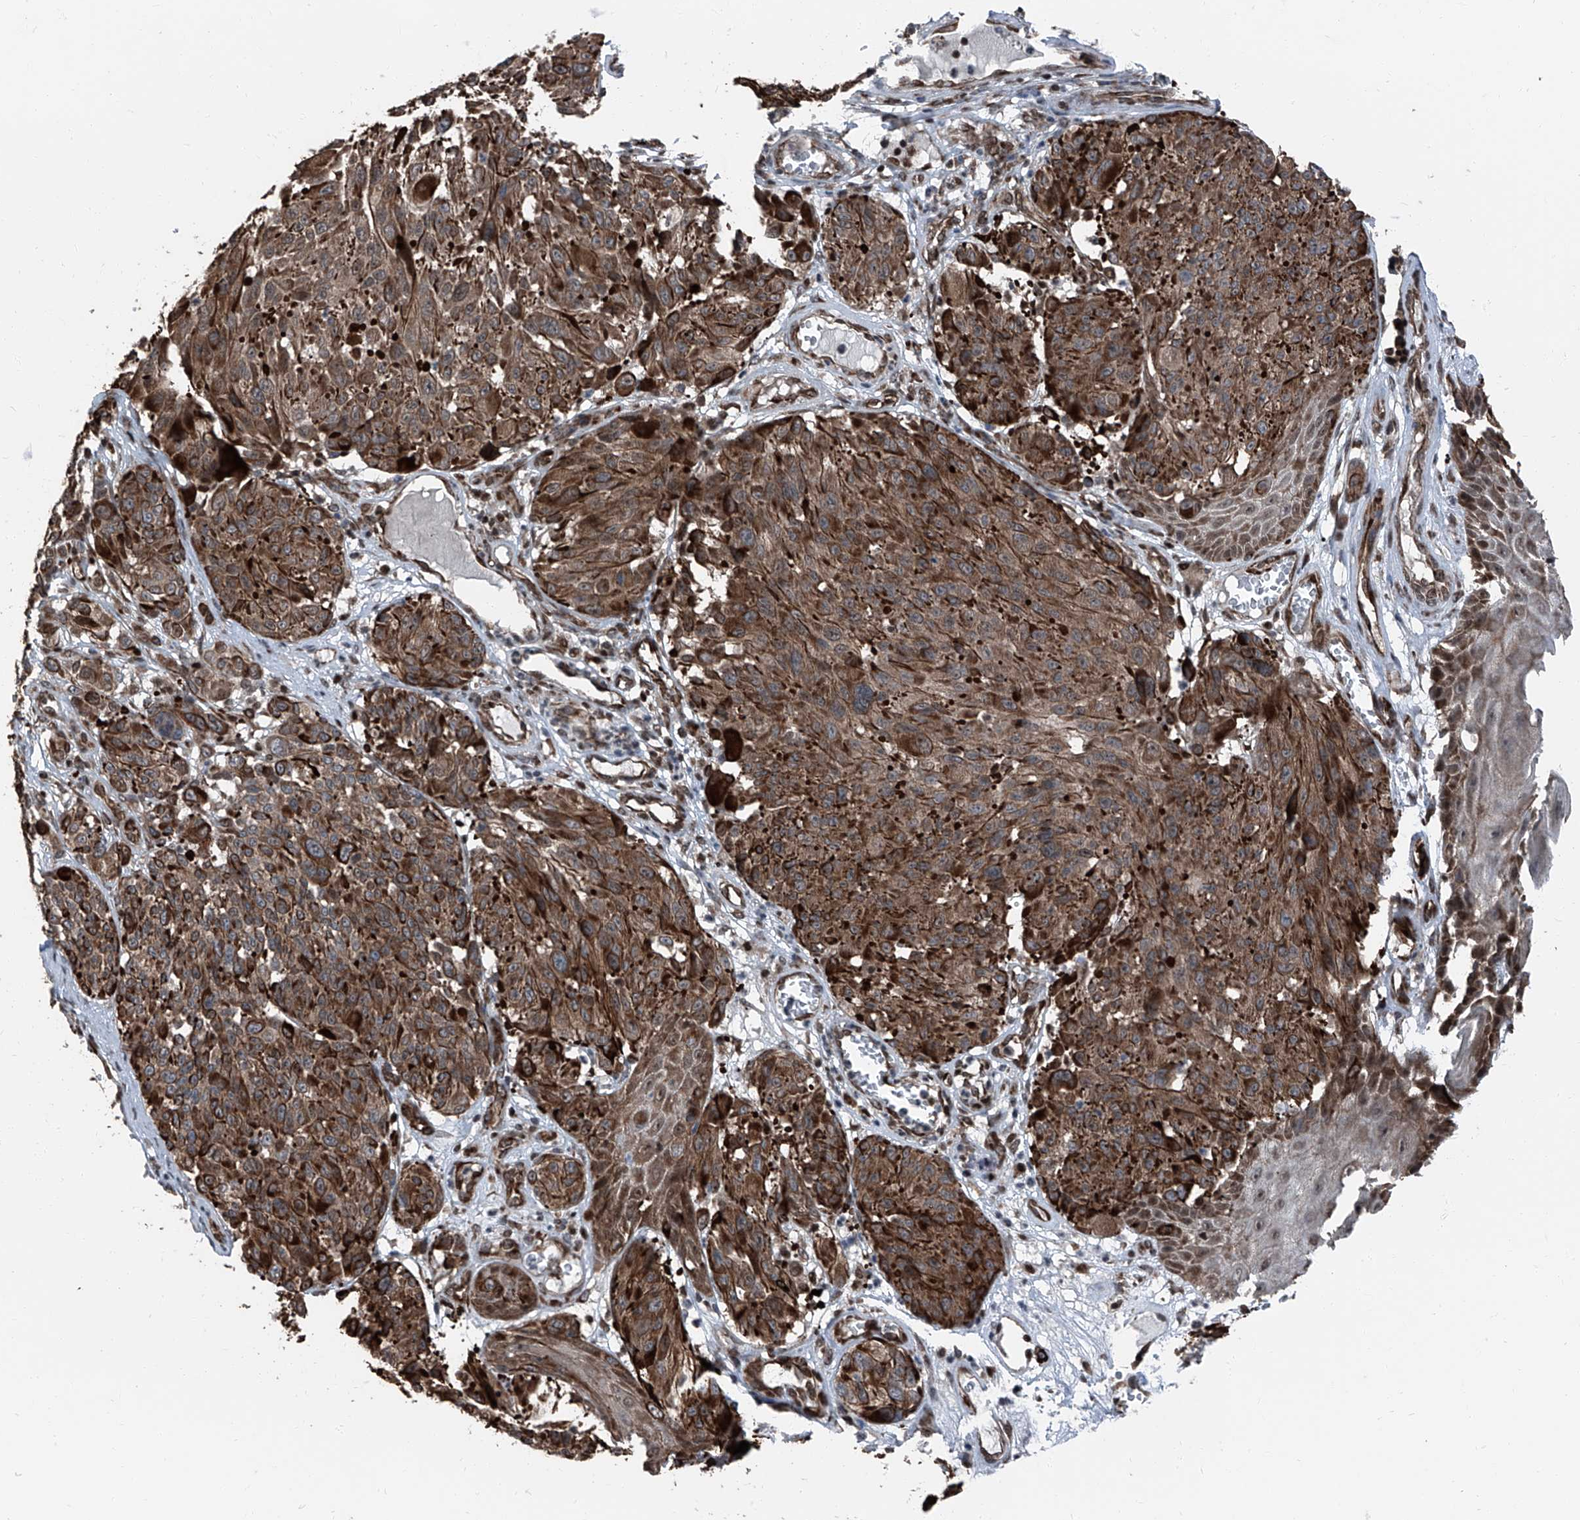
{"staining": {"intensity": "strong", "quantity": ">75%", "location": "cytoplasmic/membranous"}, "tissue": "melanoma", "cell_type": "Tumor cells", "image_type": "cancer", "snomed": [{"axis": "morphology", "description": "Malignant melanoma, NOS"}, {"axis": "topography", "description": "Skin"}], "caption": "A histopathology image of melanoma stained for a protein exhibits strong cytoplasmic/membranous brown staining in tumor cells. (Stains: DAB (3,3'-diaminobenzidine) in brown, nuclei in blue, Microscopy: brightfield microscopy at high magnification).", "gene": "FKBP5", "patient": {"sex": "male", "age": 83}}